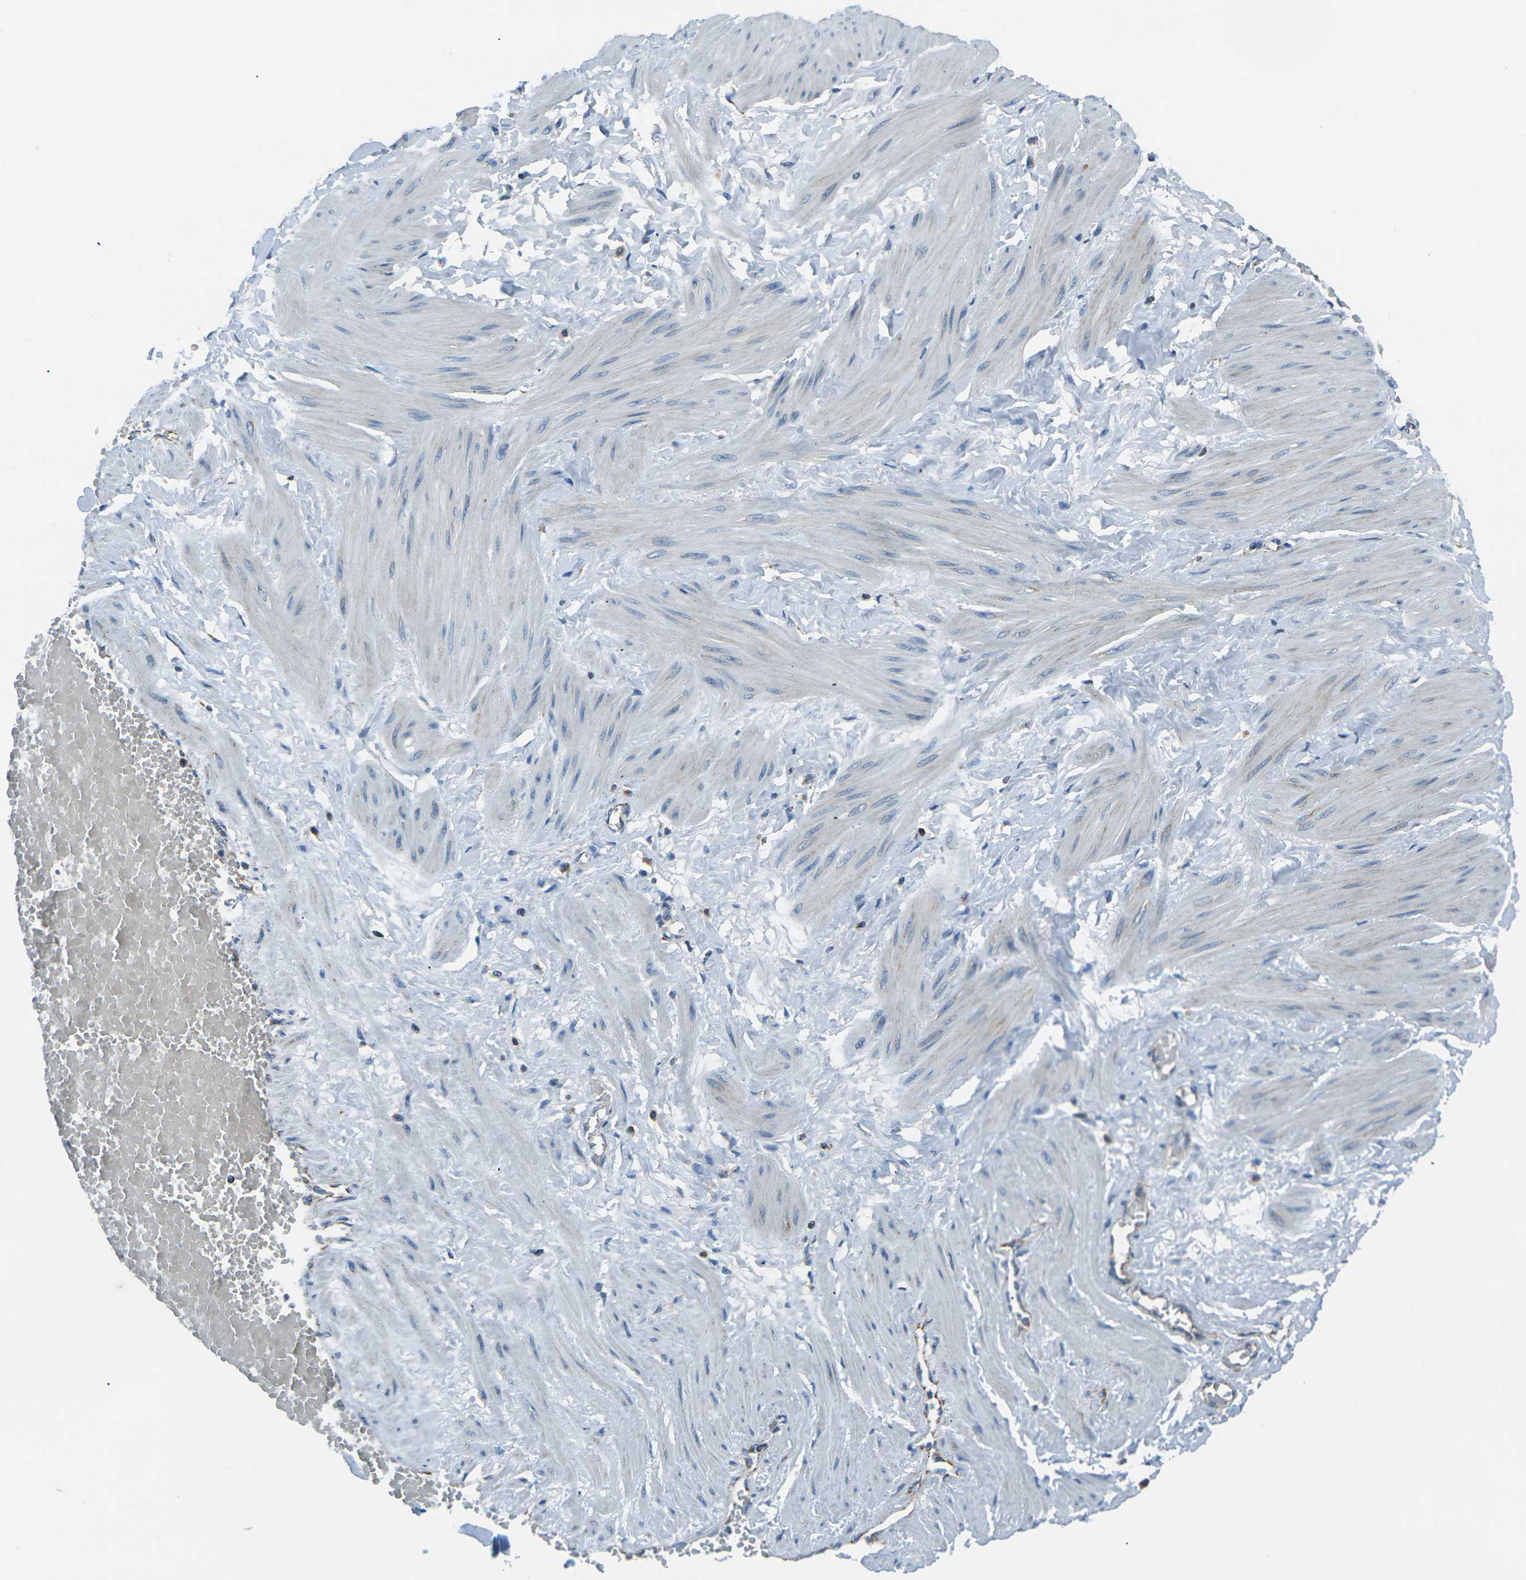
{"staining": {"intensity": "moderate", "quantity": ">75%", "location": "cytoplasmic/membranous"}, "tissue": "adipose tissue", "cell_type": "Adipocytes", "image_type": "normal", "snomed": [{"axis": "morphology", "description": "Normal tissue, NOS"}, {"axis": "topography", "description": "Soft tissue"}, {"axis": "topography", "description": "Vascular tissue"}], "caption": "DAB immunohistochemical staining of benign adipose tissue exhibits moderate cytoplasmic/membranous protein staining in approximately >75% of adipocytes.", "gene": "IRF3", "patient": {"sex": "female", "age": 35}}